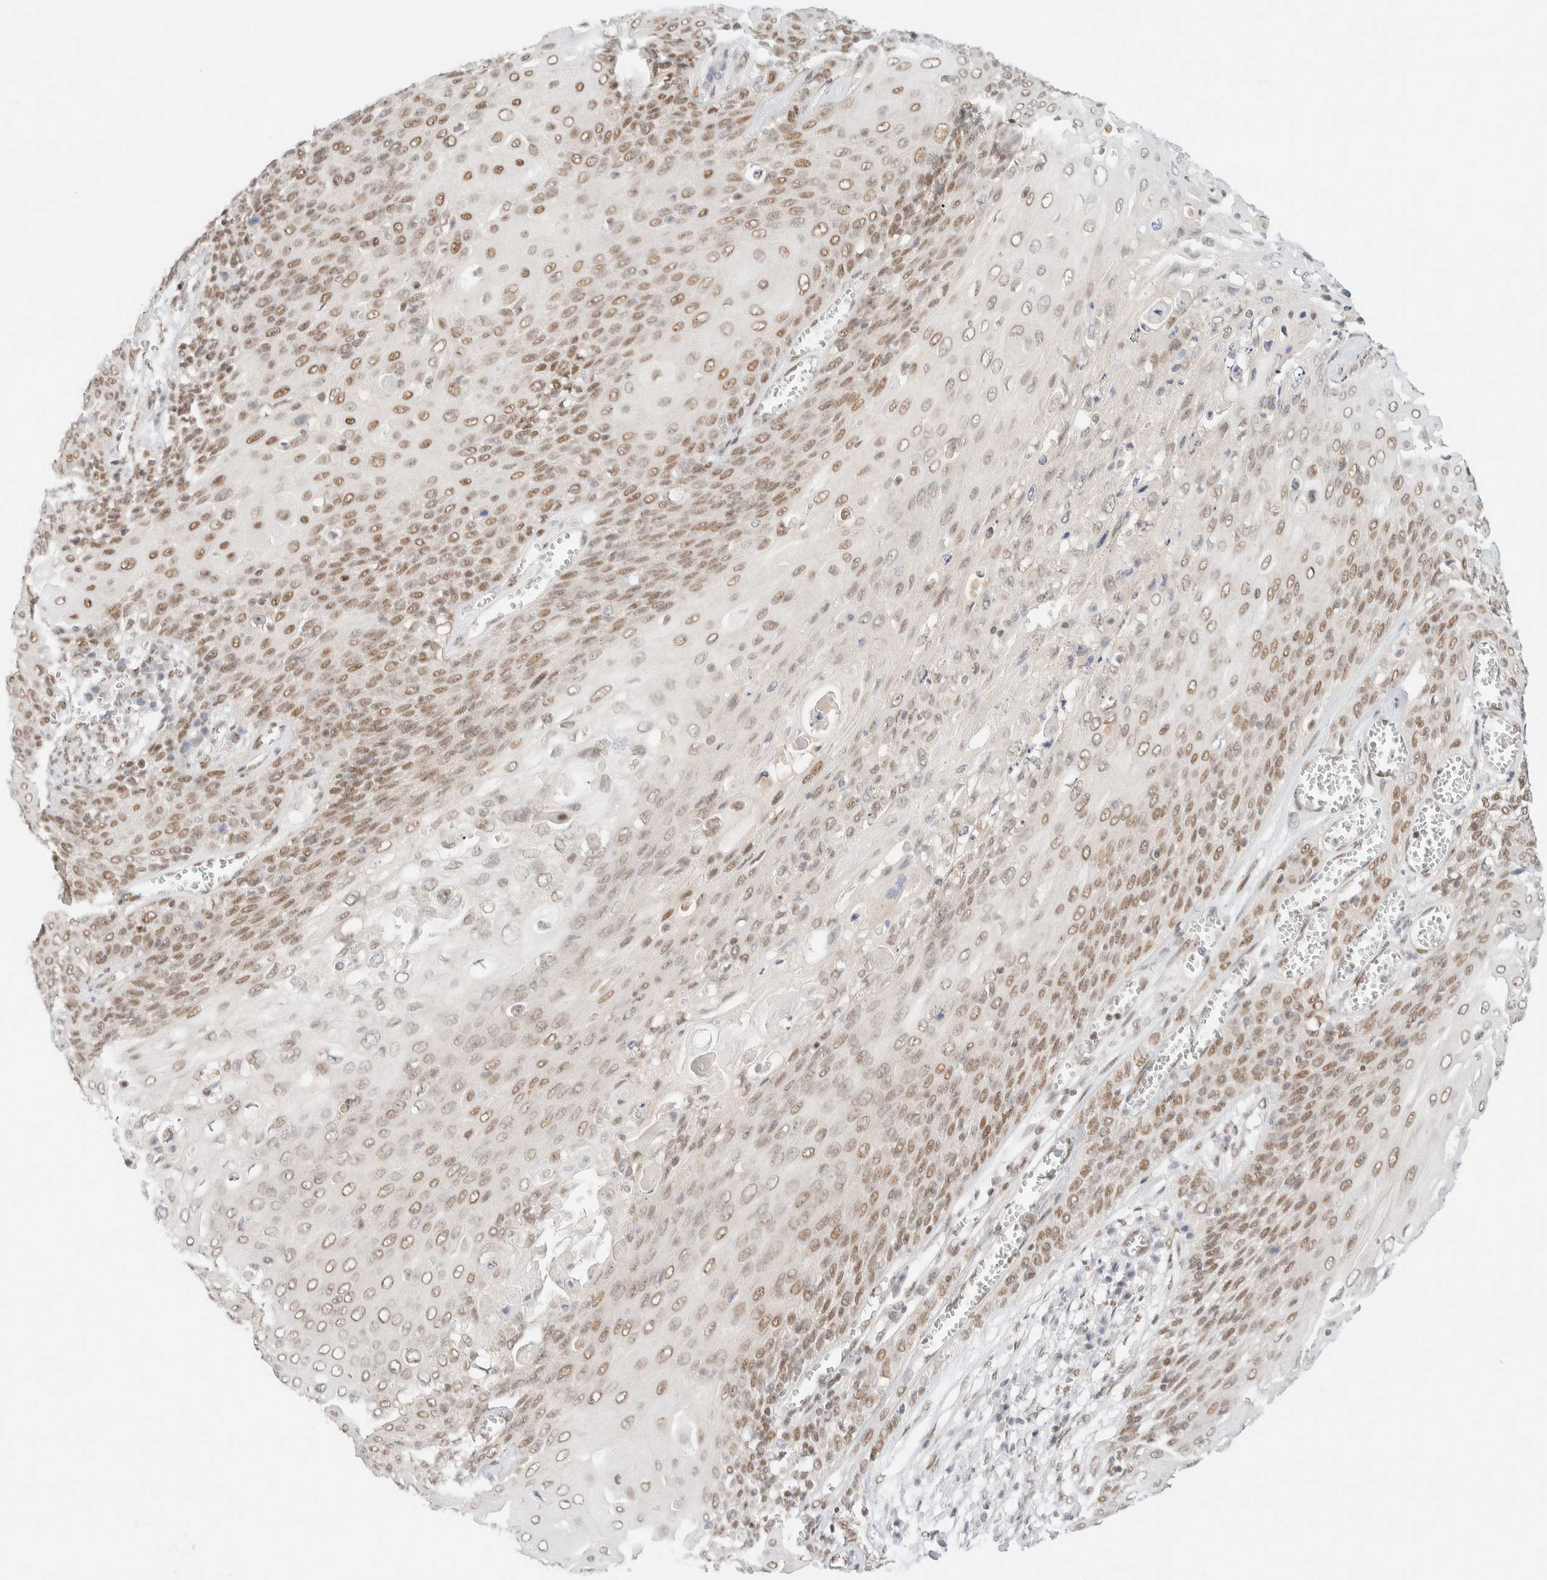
{"staining": {"intensity": "moderate", "quantity": ">75%", "location": "nuclear"}, "tissue": "cervical cancer", "cell_type": "Tumor cells", "image_type": "cancer", "snomed": [{"axis": "morphology", "description": "Squamous cell carcinoma, NOS"}, {"axis": "topography", "description": "Cervix"}], "caption": "Moderate nuclear positivity for a protein is appreciated in approximately >75% of tumor cells of cervical squamous cell carcinoma using IHC.", "gene": "PYGO2", "patient": {"sex": "female", "age": 39}}